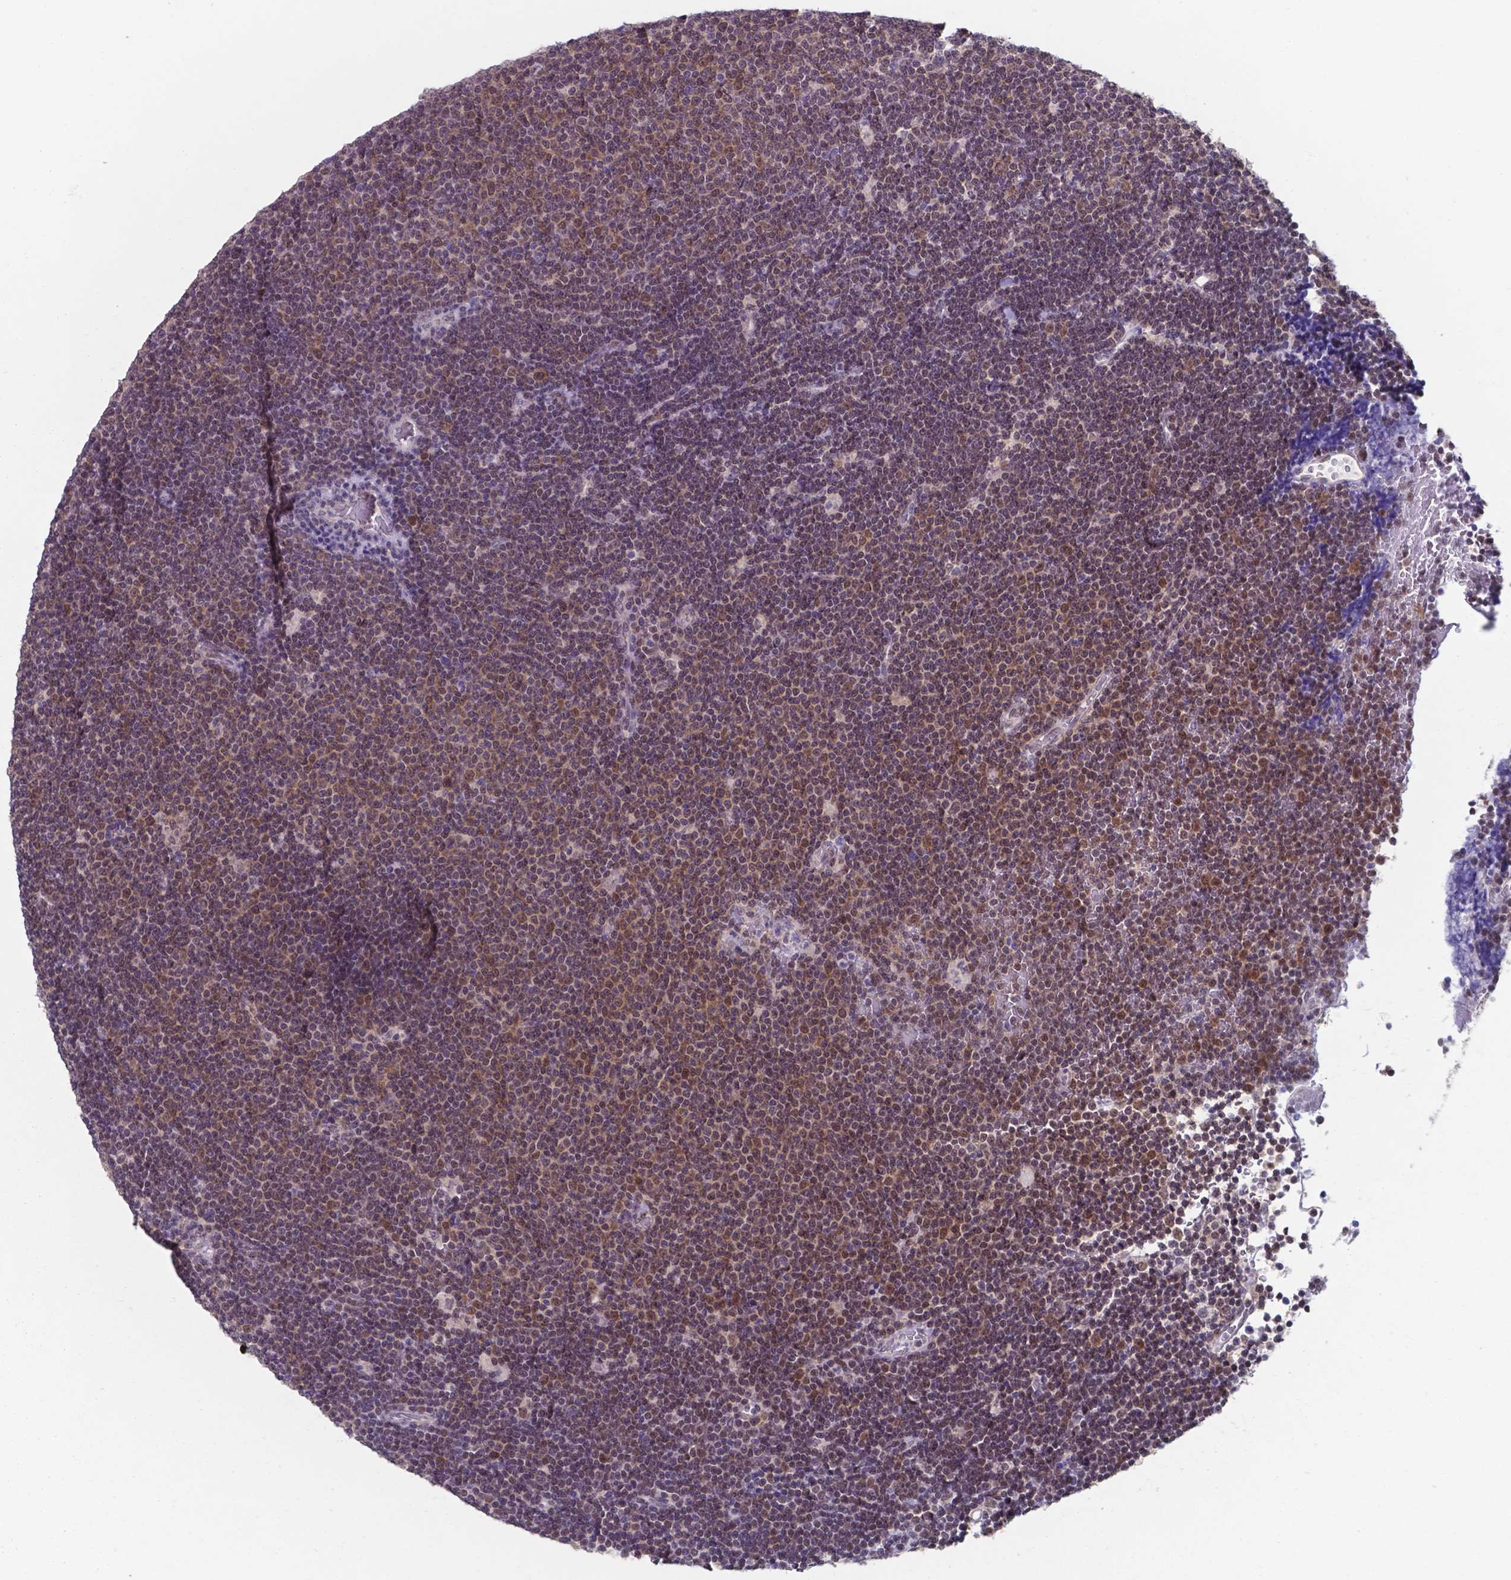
{"staining": {"intensity": "weak", "quantity": "25%-75%", "location": "nuclear"}, "tissue": "lymphoma", "cell_type": "Tumor cells", "image_type": "cancer", "snomed": [{"axis": "morphology", "description": "Malignant lymphoma, non-Hodgkin's type, Low grade"}, {"axis": "topography", "description": "Brain"}], "caption": "Immunohistochemistry (IHC) histopathology image of neoplastic tissue: malignant lymphoma, non-Hodgkin's type (low-grade) stained using immunohistochemistry (IHC) displays low levels of weak protein expression localized specifically in the nuclear of tumor cells, appearing as a nuclear brown color.", "gene": "UBE2E2", "patient": {"sex": "female", "age": 66}}